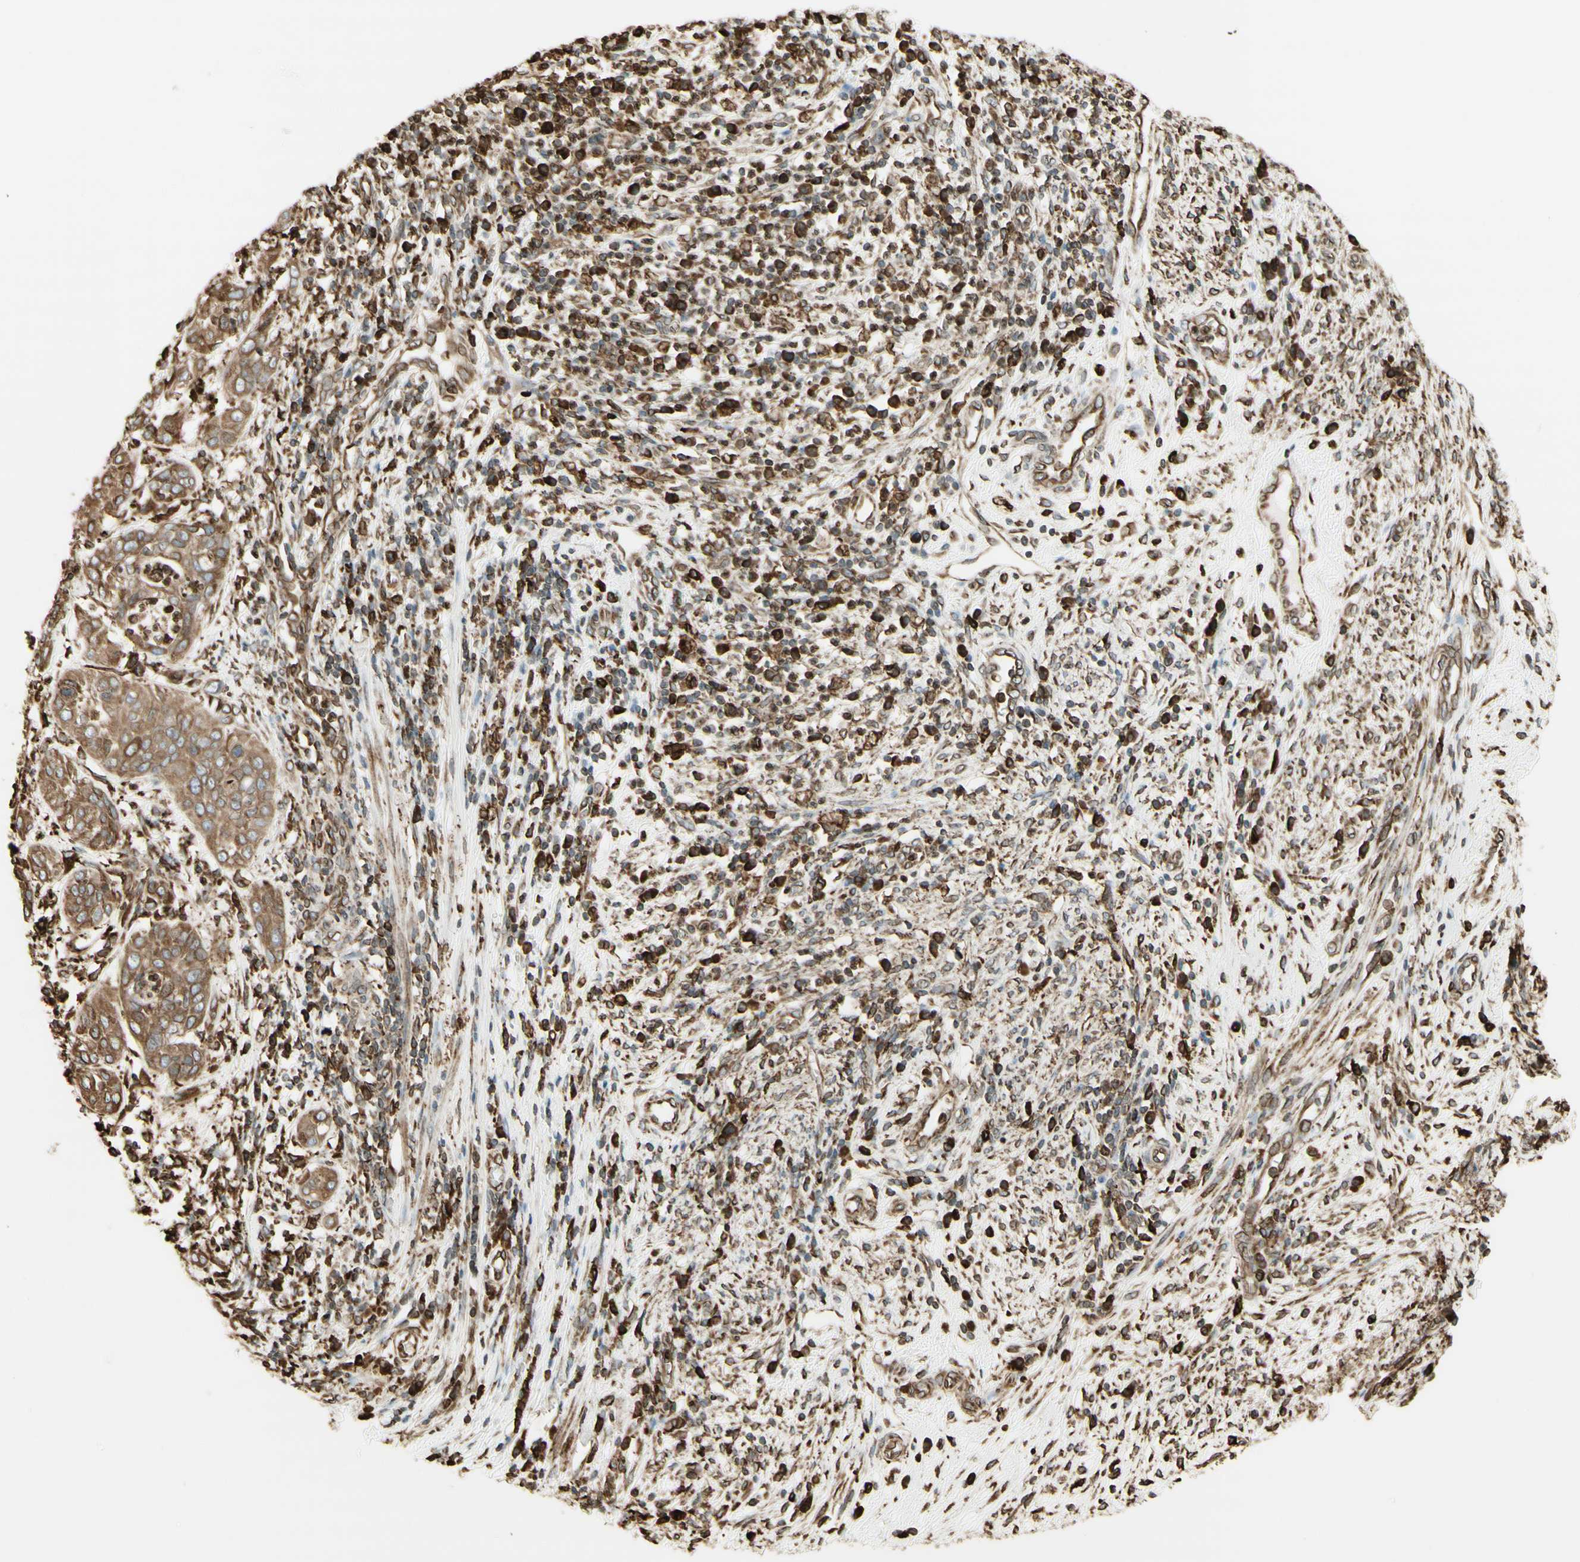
{"staining": {"intensity": "weak", "quantity": ">75%", "location": "cytoplasmic/membranous"}, "tissue": "cervical cancer", "cell_type": "Tumor cells", "image_type": "cancer", "snomed": [{"axis": "morphology", "description": "Normal tissue, NOS"}, {"axis": "morphology", "description": "Squamous cell carcinoma, NOS"}, {"axis": "topography", "description": "Cervix"}], "caption": "This histopathology image shows cervical squamous cell carcinoma stained with immunohistochemistry (IHC) to label a protein in brown. The cytoplasmic/membranous of tumor cells show weak positivity for the protein. Nuclei are counter-stained blue.", "gene": "CANX", "patient": {"sex": "female", "age": 39}}